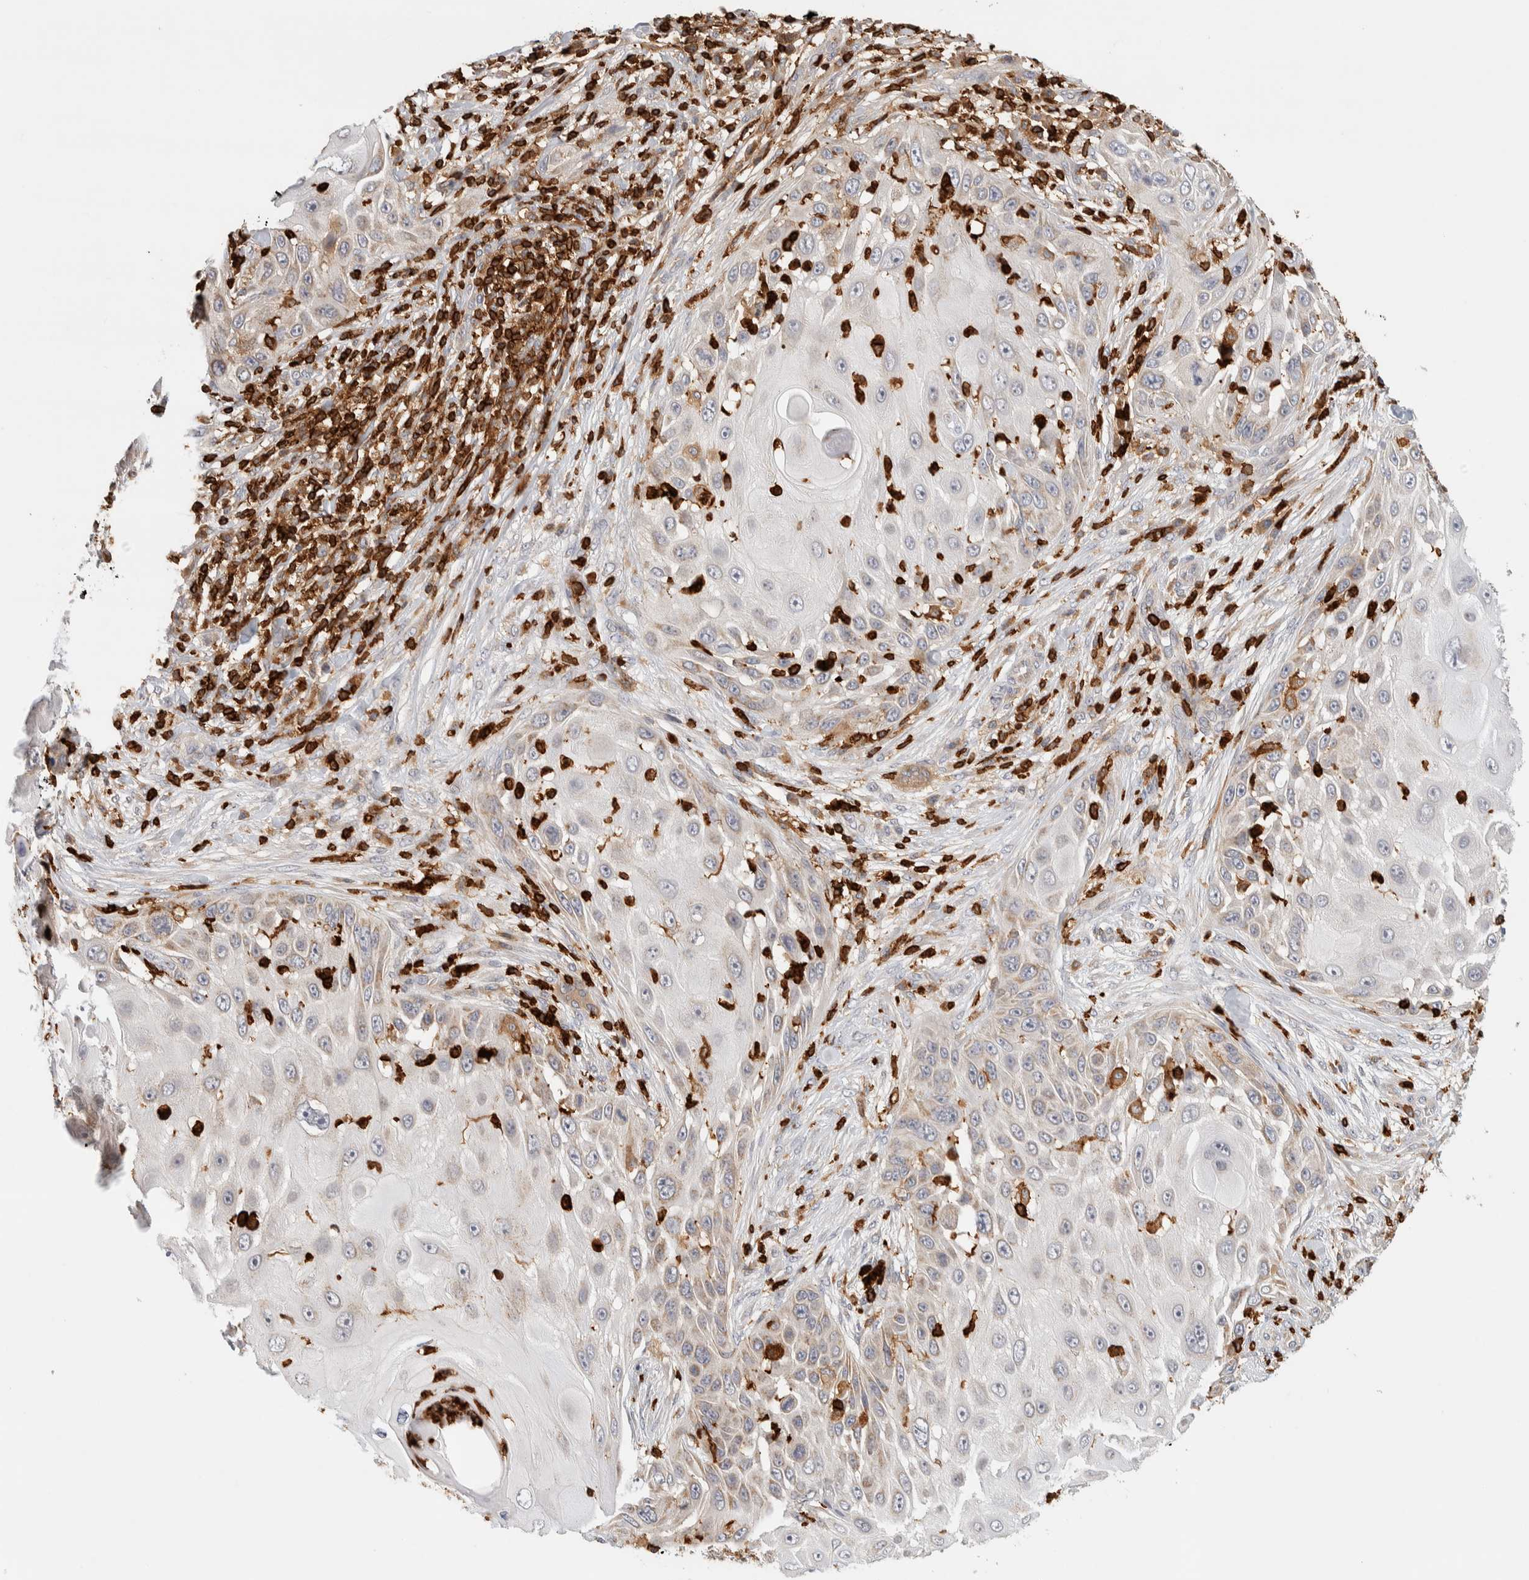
{"staining": {"intensity": "weak", "quantity": "25%-75%", "location": "cytoplasmic/membranous"}, "tissue": "skin cancer", "cell_type": "Tumor cells", "image_type": "cancer", "snomed": [{"axis": "morphology", "description": "Squamous cell carcinoma, NOS"}, {"axis": "topography", "description": "Skin"}], "caption": "Protein expression analysis of squamous cell carcinoma (skin) demonstrates weak cytoplasmic/membranous expression in about 25%-75% of tumor cells. (IHC, brightfield microscopy, high magnification).", "gene": "RUNDC1", "patient": {"sex": "female", "age": 44}}